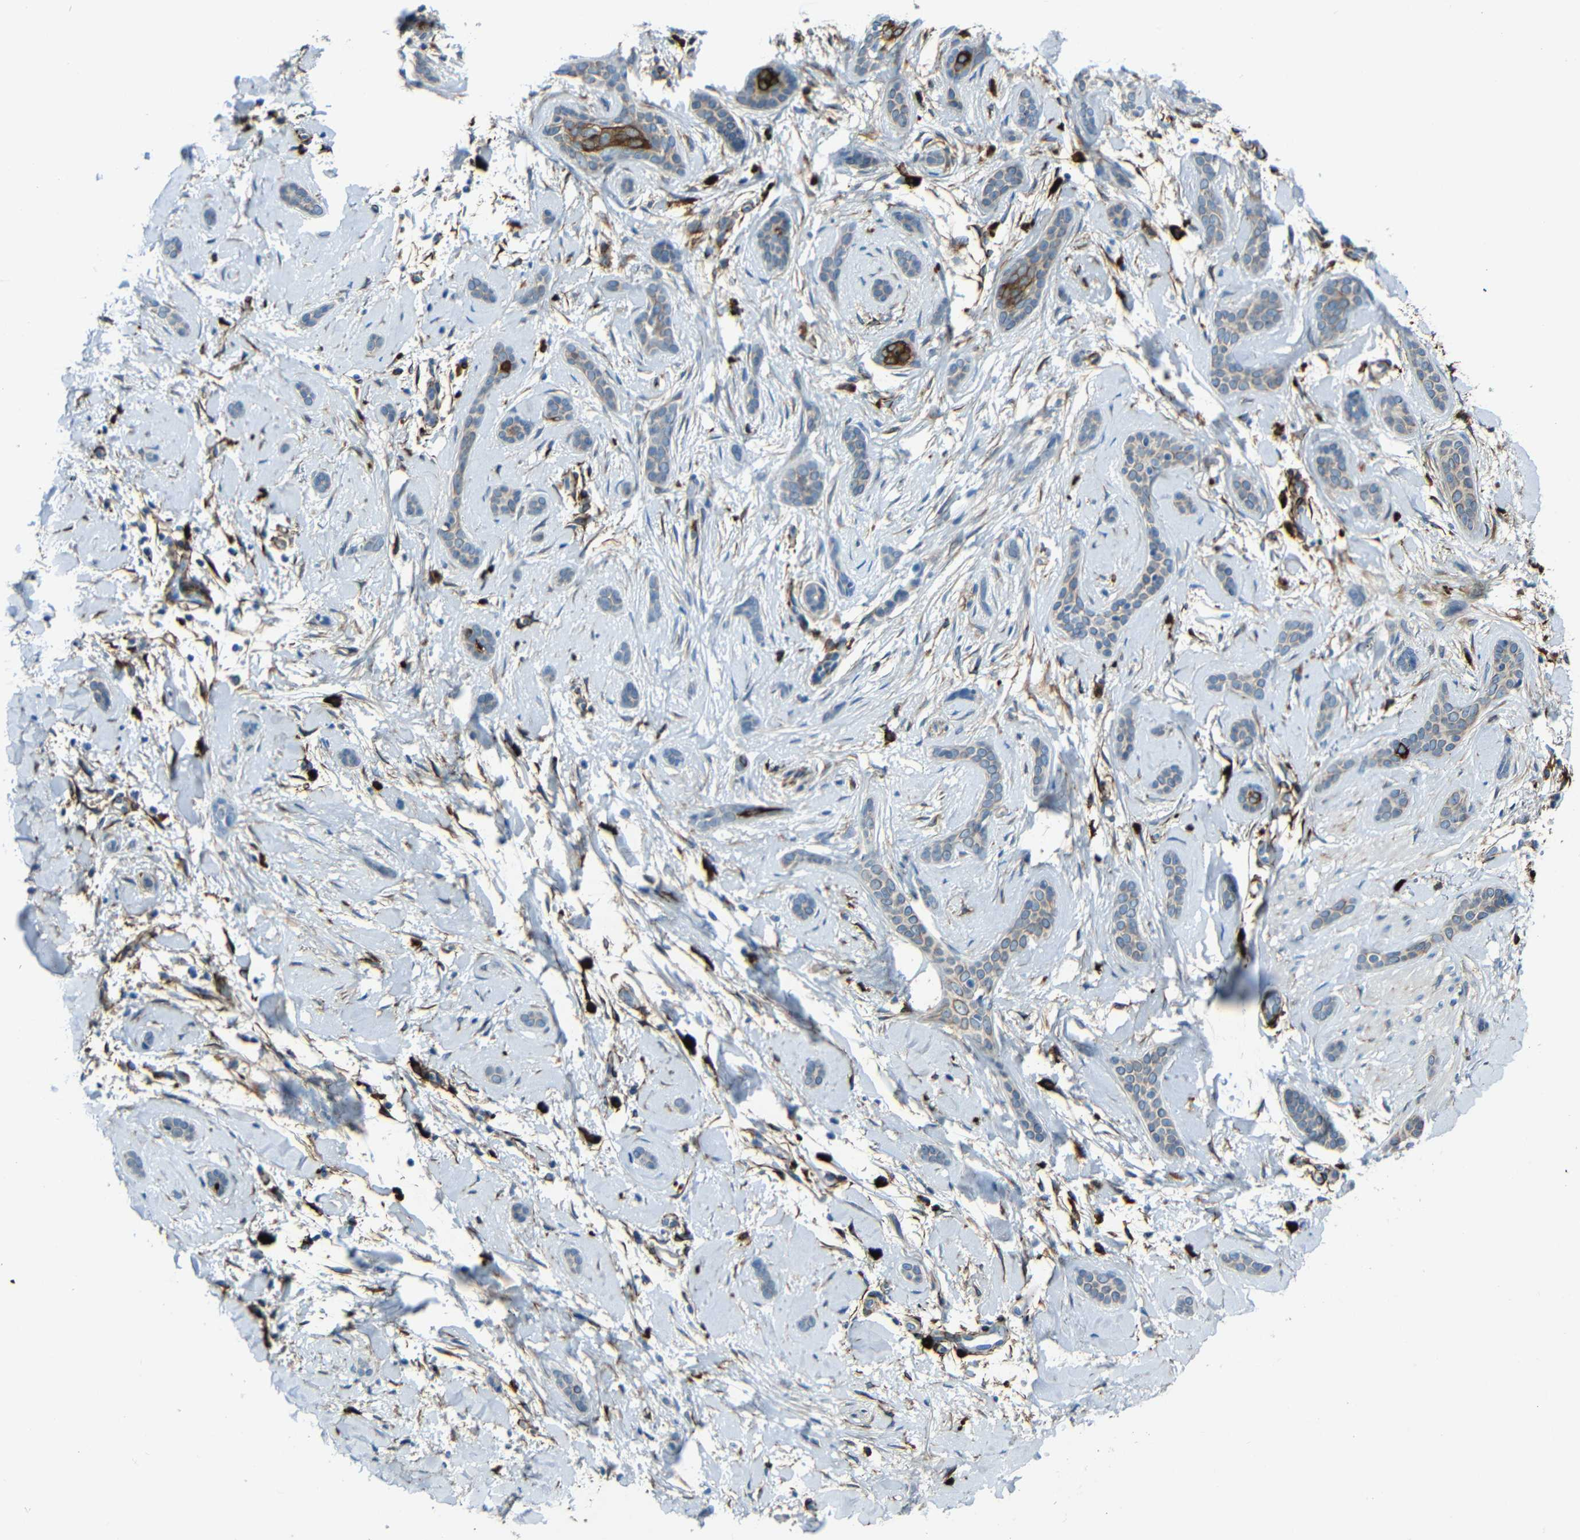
{"staining": {"intensity": "weak", "quantity": "<25%", "location": "cytoplasmic/membranous"}, "tissue": "skin cancer", "cell_type": "Tumor cells", "image_type": "cancer", "snomed": [{"axis": "morphology", "description": "Basal cell carcinoma"}, {"axis": "morphology", "description": "Adnexal tumor, benign"}, {"axis": "topography", "description": "Skin"}], "caption": "A photomicrograph of skin cancer stained for a protein exhibits no brown staining in tumor cells.", "gene": "DCLK1", "patient": {"sex": "female", "age": 42}}